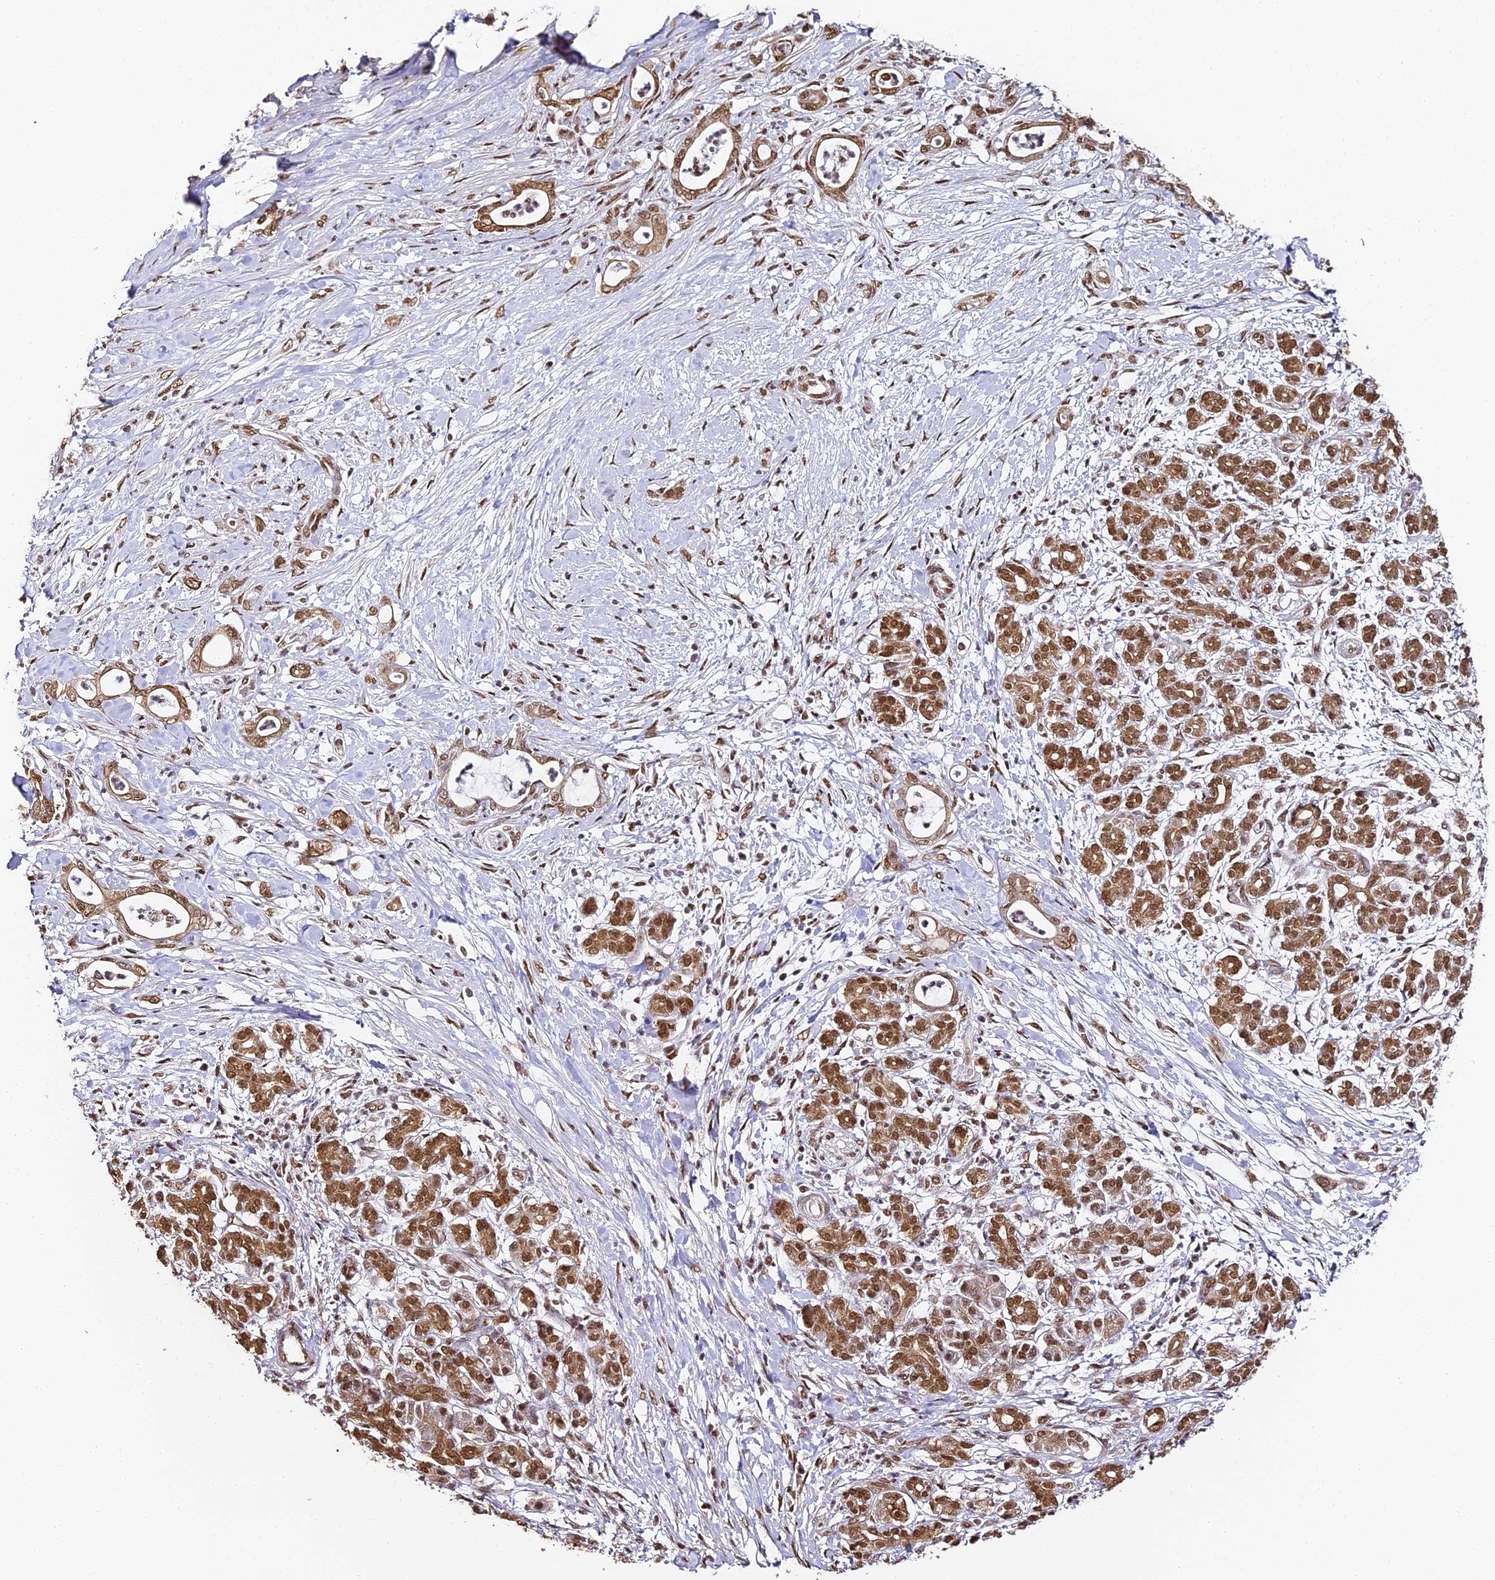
{"staining": {"intensity": "moderate", "quantity": ">75%", "location": "nuclear"}, "tissue": "pancreatic cancer", "cell_type": "Tumor cells", "image_type": "cancer", "snomed": [{"axis": "morphology", "description": "Adenocarcinoma, NOS"}, {"axis": "topography", "description": "Pancreas"}], "caption": "The photomicrograph displays immunohistochemical staining of pancreatic cancer. There is moderate nuclear positivity is seen in approximately >75% of tumor cells.", "gene": "HNRNPA1", "patient": {"sex": "female", "age": 55}}